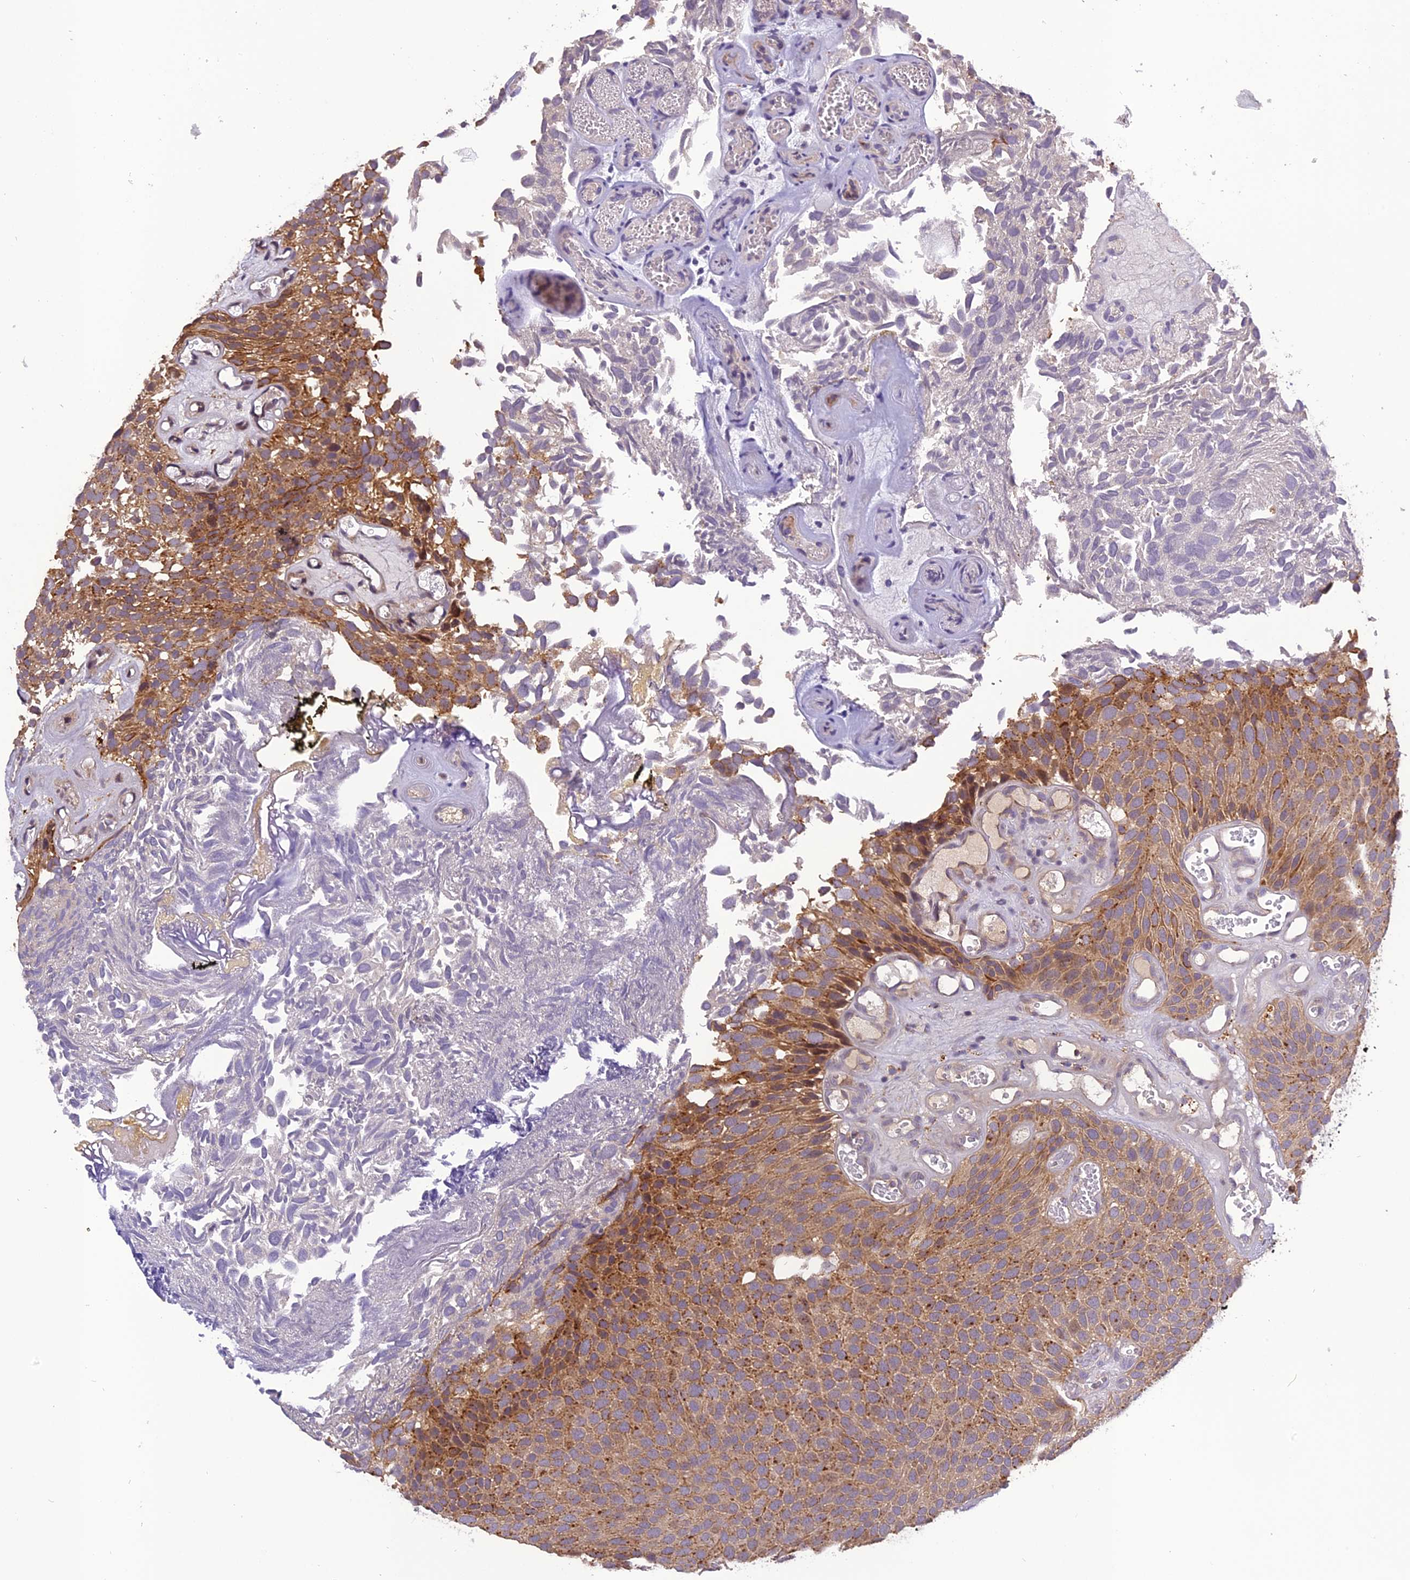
{"staining": {"intensity": "moderate", "quantity": ">75%", "location": "cytoplasmic/membranous"}, "tissue": "urothelial cancer", "cell_type": "Tumor cells", "image_type": "cancer", "snomed": [{"axis": "morphology", "description": "Urothelial carcinoma, Low grade"}, {"axis": "topography", "description": "Urinary bladder"}], "caption": "Immunohistochemistry of low-grade urothelial carcinoma displays medium levels of moderate cytoplasmic/membranous staining in about >75% of tumor cells.", "gene": "FNIP2", "patient": {"sex": "male", "age": 89}}